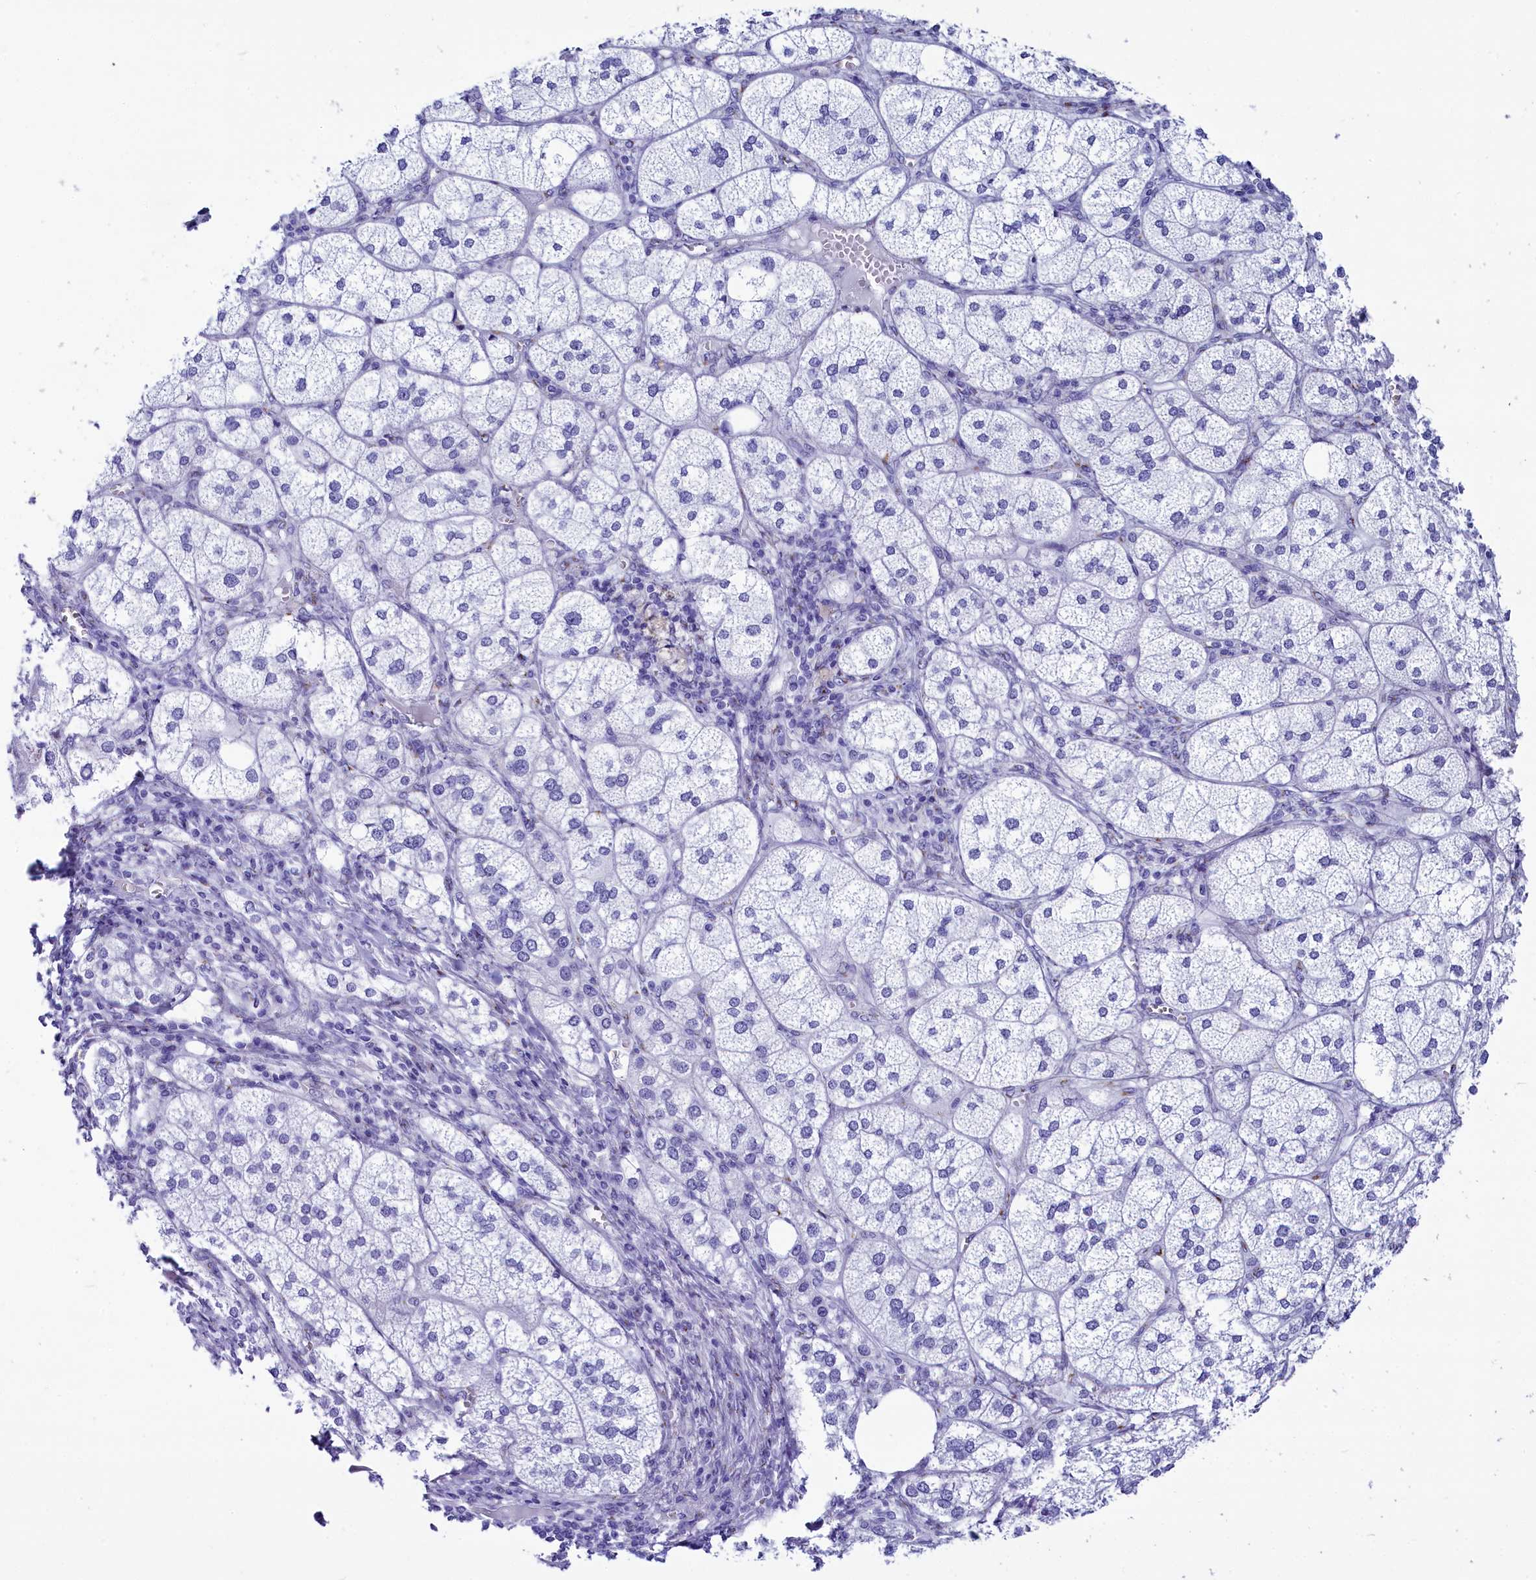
{"staining": {"intensity": "negative", "quantity": "none", "location": "none"}, "tissue": "adrenal gland", "cell_type": "Glandular cells", "image_type": "normal", "snomed": [{"axis": "morphology", "description": "Normal tissue, NOS"}, {"axis": "topography", "description": "Adrenal gland"}], "caption": "Immunohistochemistry image of normal adrenal gland: human adrenal gland stained with DAB (3,3'-diaminobenzidine) reveals no significant protein staining in glandular cells.", "gene": "AP3B2", "patient": {"sex": "female", "age": 61}}